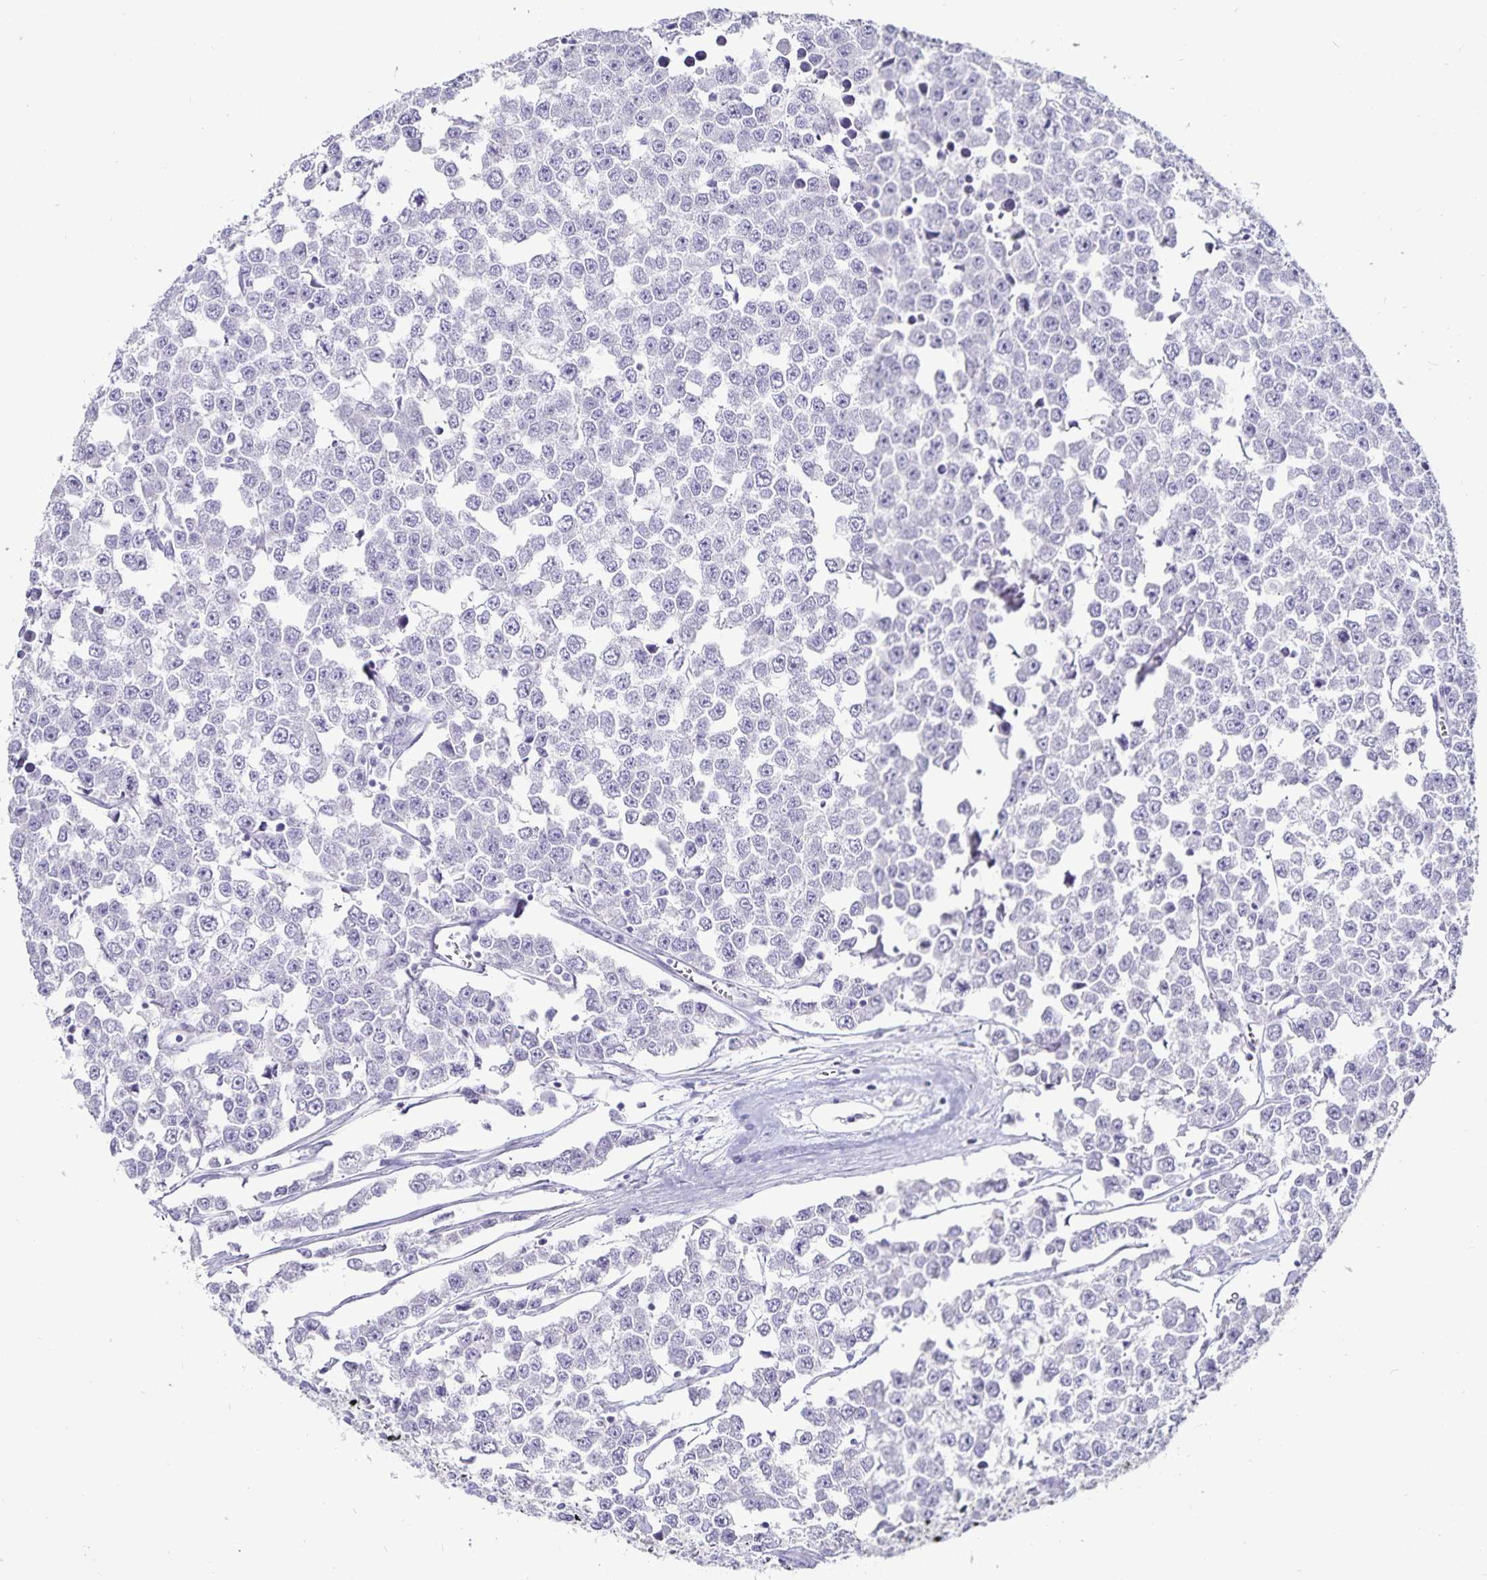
{"staining": {"intensity": "negative", "quantity": "none", "location": "none"}, "tissue": "testis cancer", "cell_type": "Tumor cells", "image_type": "cancer", "snomed": [{"axis": "morphology", "description": "Seminoma, NOS"}, {"axis": "morphology", "description": "Carcinoma, Embryonal, NOS"}, {"axis": "topography", "description": "Testis"}], "caption": "IHC of testis cancer shows no positivity in tumor cells.", "gene": "DEFA6", "patient": {"sex": "male", "age": 52}}